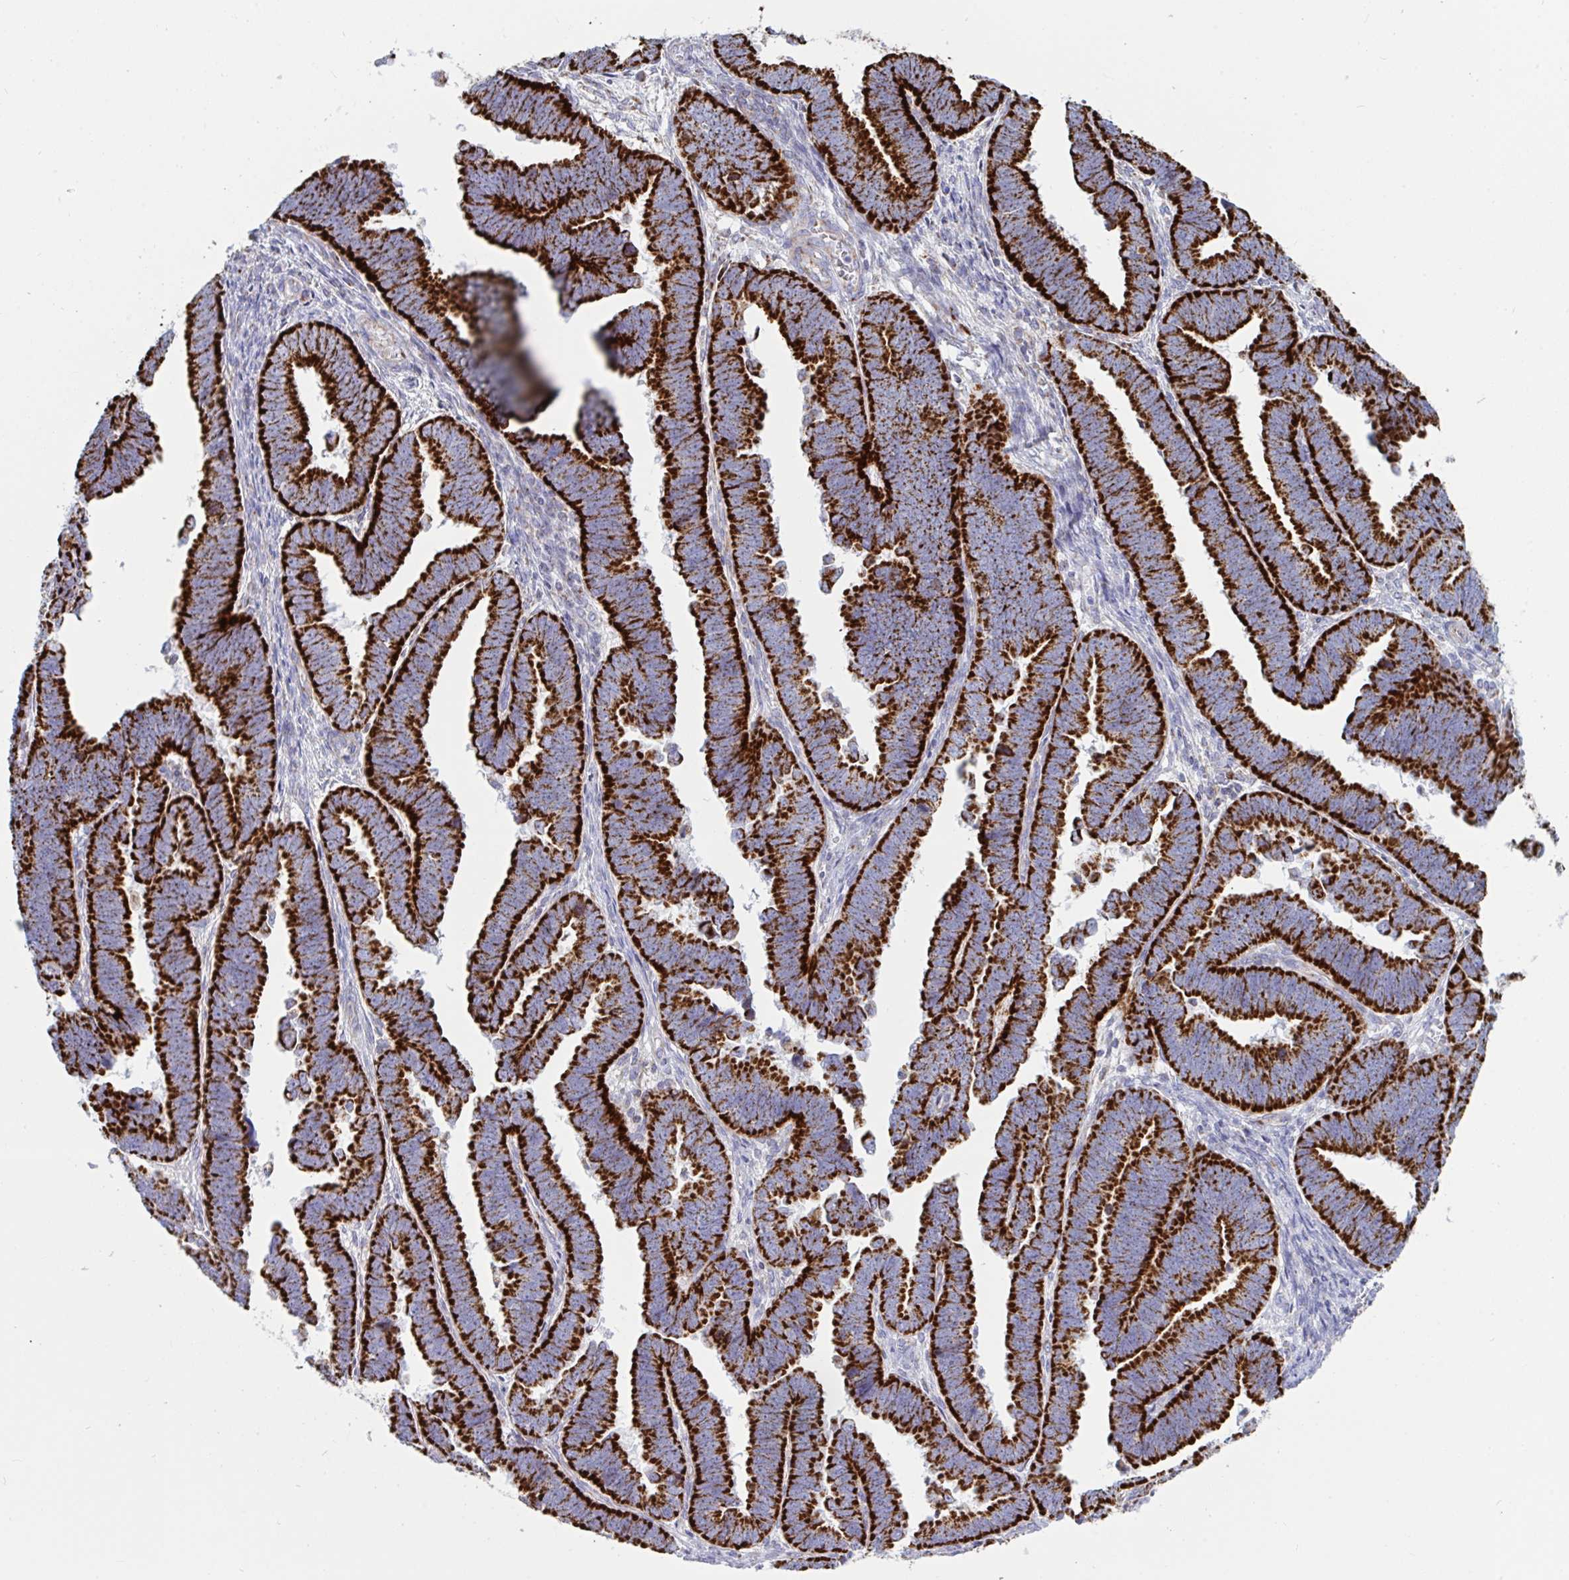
{"staining": {"intensity": "strong", "quantity": ">75%", "location": "cytoplasmic/membranous"}, "tissue": "endometrial cancer", "cell_type": "Tumor cells", "image_type": "cancer", "snomed": [{"axis": "morphology", "description": "Adenocarcinoma, NOS"}, {"axis": "topography", "description": "Endometrium"}], "caption": "This micrograph reveals immunohistochemistry staining of human endometrial cancer, with high strong cytoplasmic/membranous expression in about >75% of tumor cells.", "gene": "HSPE1", "patient": {"sex": "female", "age": 75}}